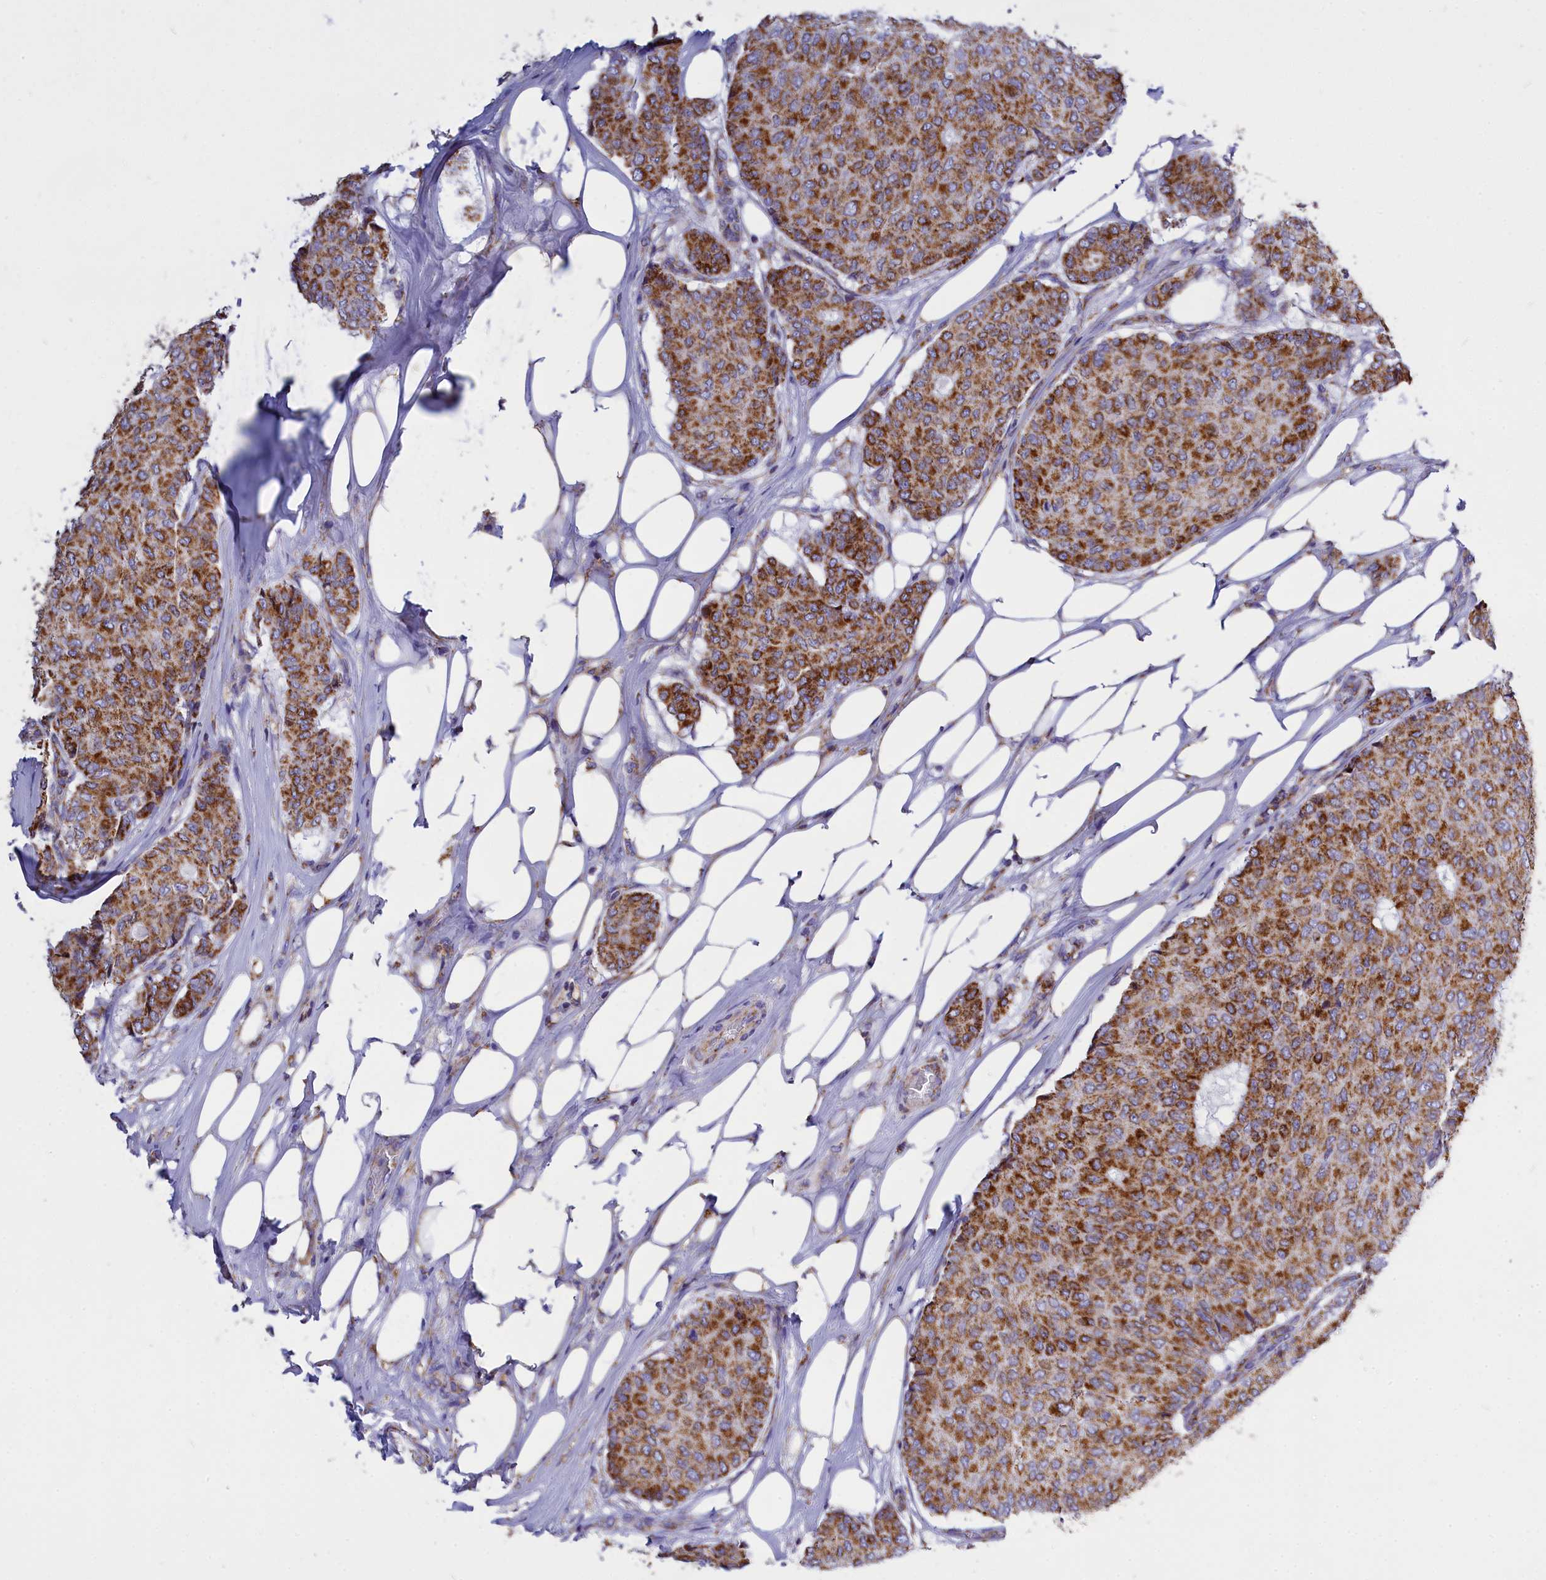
{"staining": {"intensity": "strong", "quantity": ">75%", "location": "cytoplasmic/membranous"}, "tissue": "breast cancer", "cell_type": "Tumor cells", "image_type": "cancer", "snomed": [{"axis": "morphology", "description": "Duct carcinoma"}, {"axis": "topography", "description": "Breast"}], "caption": "Immunohistochemical staining of human breast cancer displays high levels of strong cytoplasmic/membranous positivity in approximately >75% of tumor cells. (DAB IHC with brightfield microscopy, high magnification).", "gene": "VDAC2", "patient": {"sex": "female", "age": 75}}